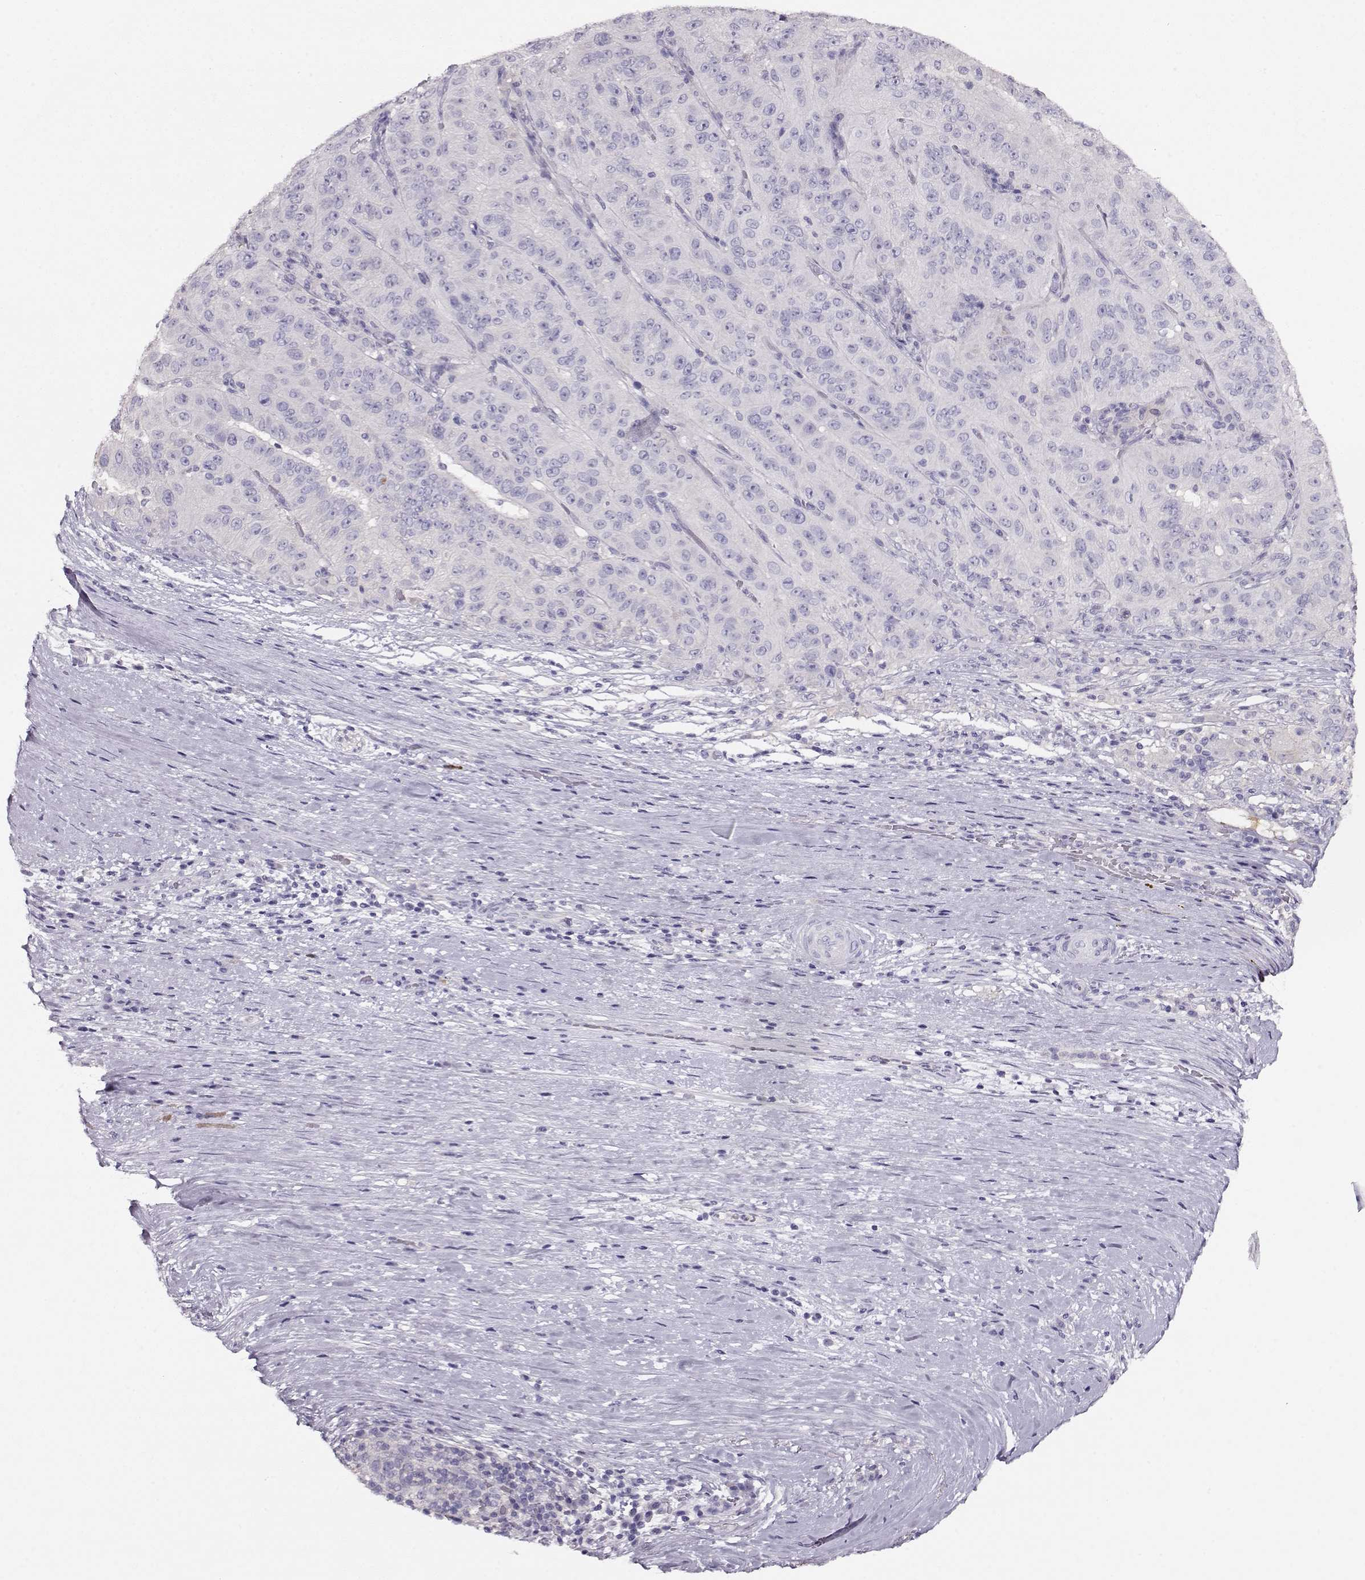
{"staining": {"intensity": "negative", "quantity": "none", "location": "none"}, "tissue": "pancreatic cancer", "cell_type": "Tumor cells", "image_type": "cancer", "snomed": [{"axis": "morphology", "description": "Adenocarcinoma, NOS"}, {"axis": "topography", "description": "Pancreas"}], "caption": "Image shows no significant protein positivity in tumor cells of pancreatic cancer. (Brightfield microscopy of DAB (3,3'-diaminobenzidine) IHC at high magnification).", "gene": "NDRG4", "patient": {"sex": "male", "age": 63}}